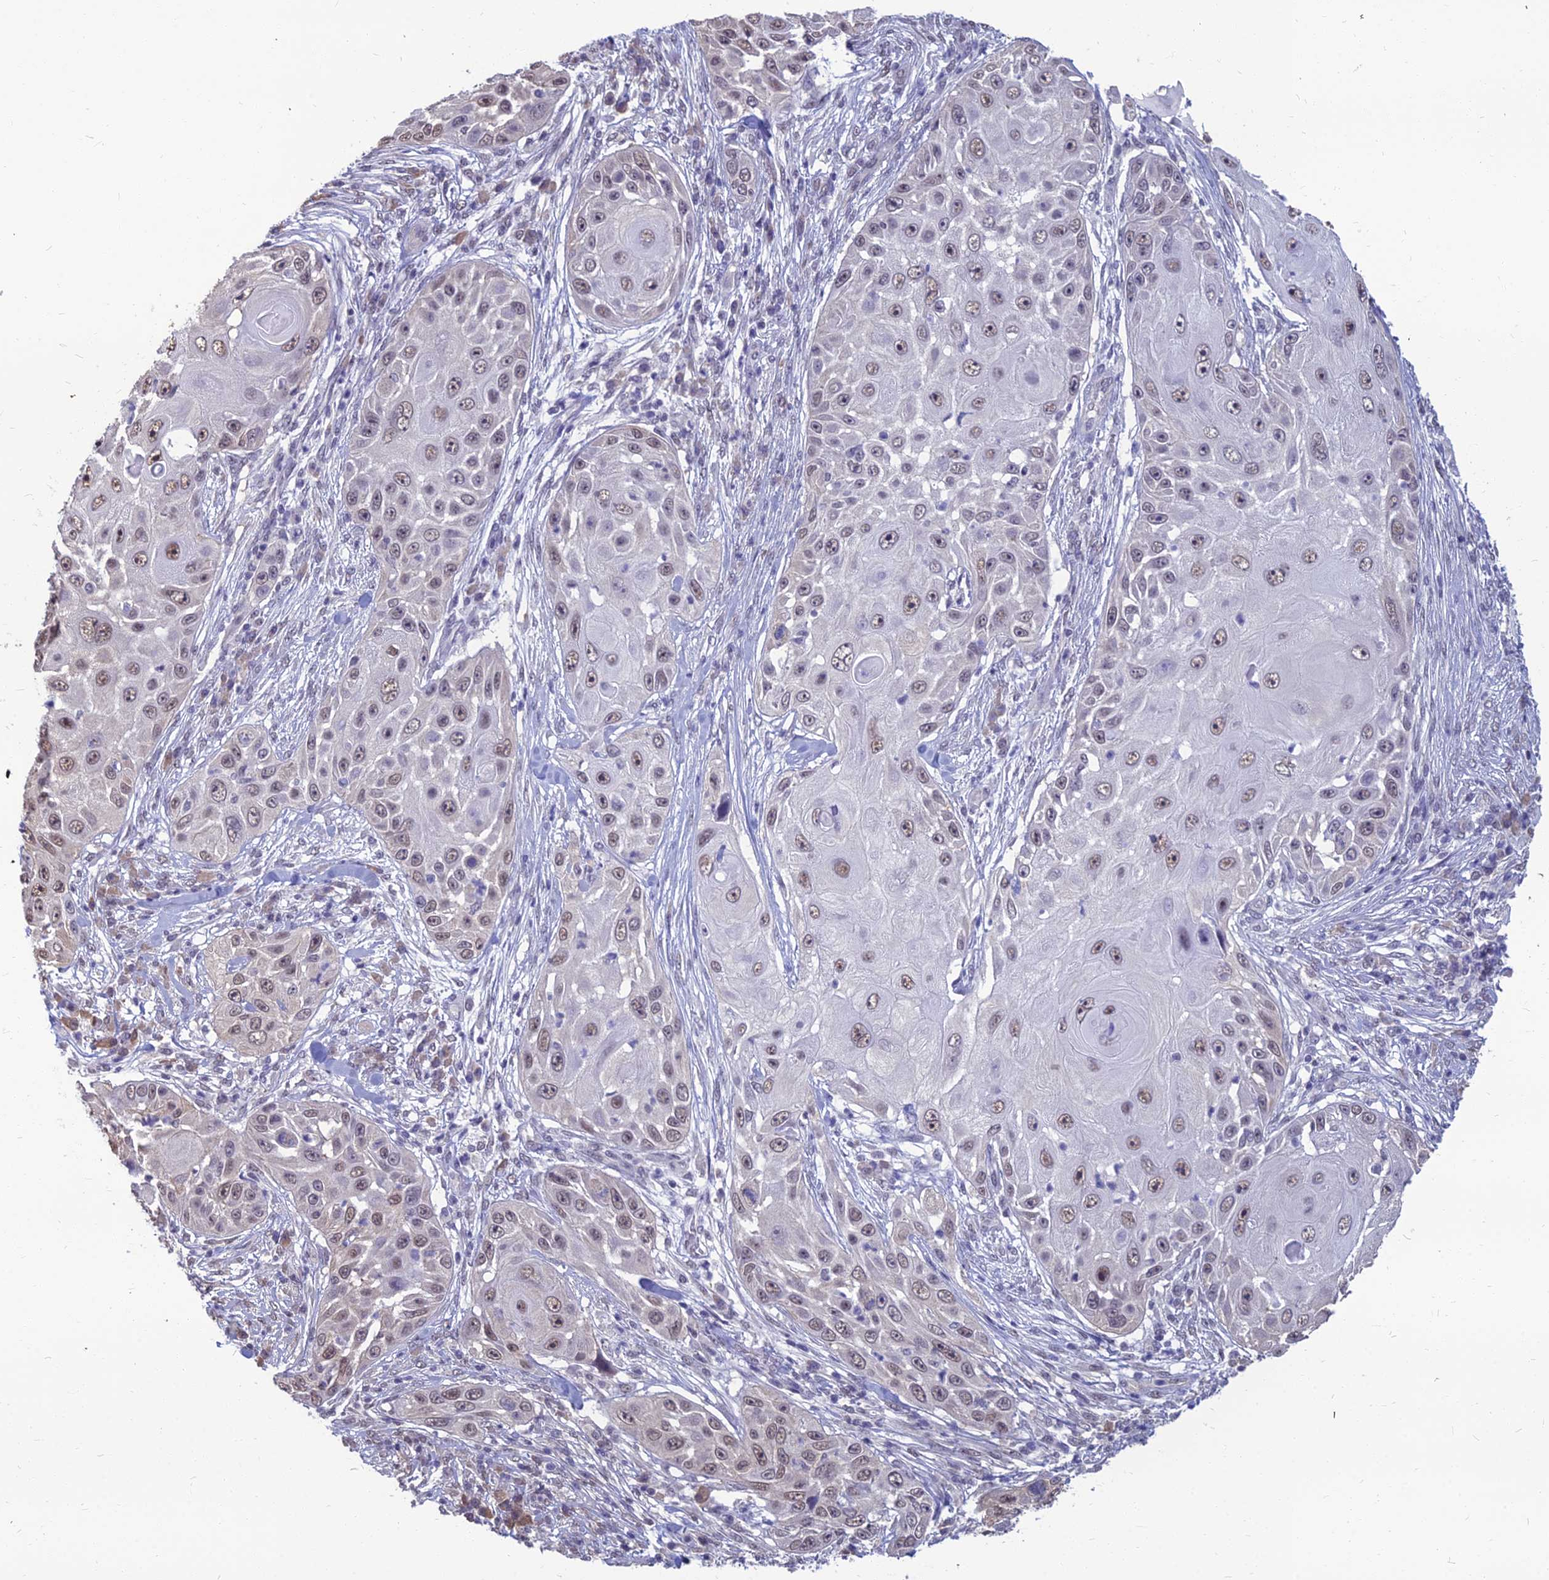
{"staining": {"intensity": "weak", "quantity": "25%-75%", "location": "nuclear"}, "tissue": "skin cancer", "cell_type": "Tumor cells", "image_type": "cancer", "snomed": [{"axis": "morphology", "description": "Squamous cell carcinoma, NOS"}, {"axis": "topography", "description": "Skin"}], "caption": "Protein staining of skin squamous cell carcinoma tissue shows weak nuclear positivity in approximately 25%-75% of tumor cells.", "gene": "SRSF7", "patient": {"sex": "female", "age": 44}}